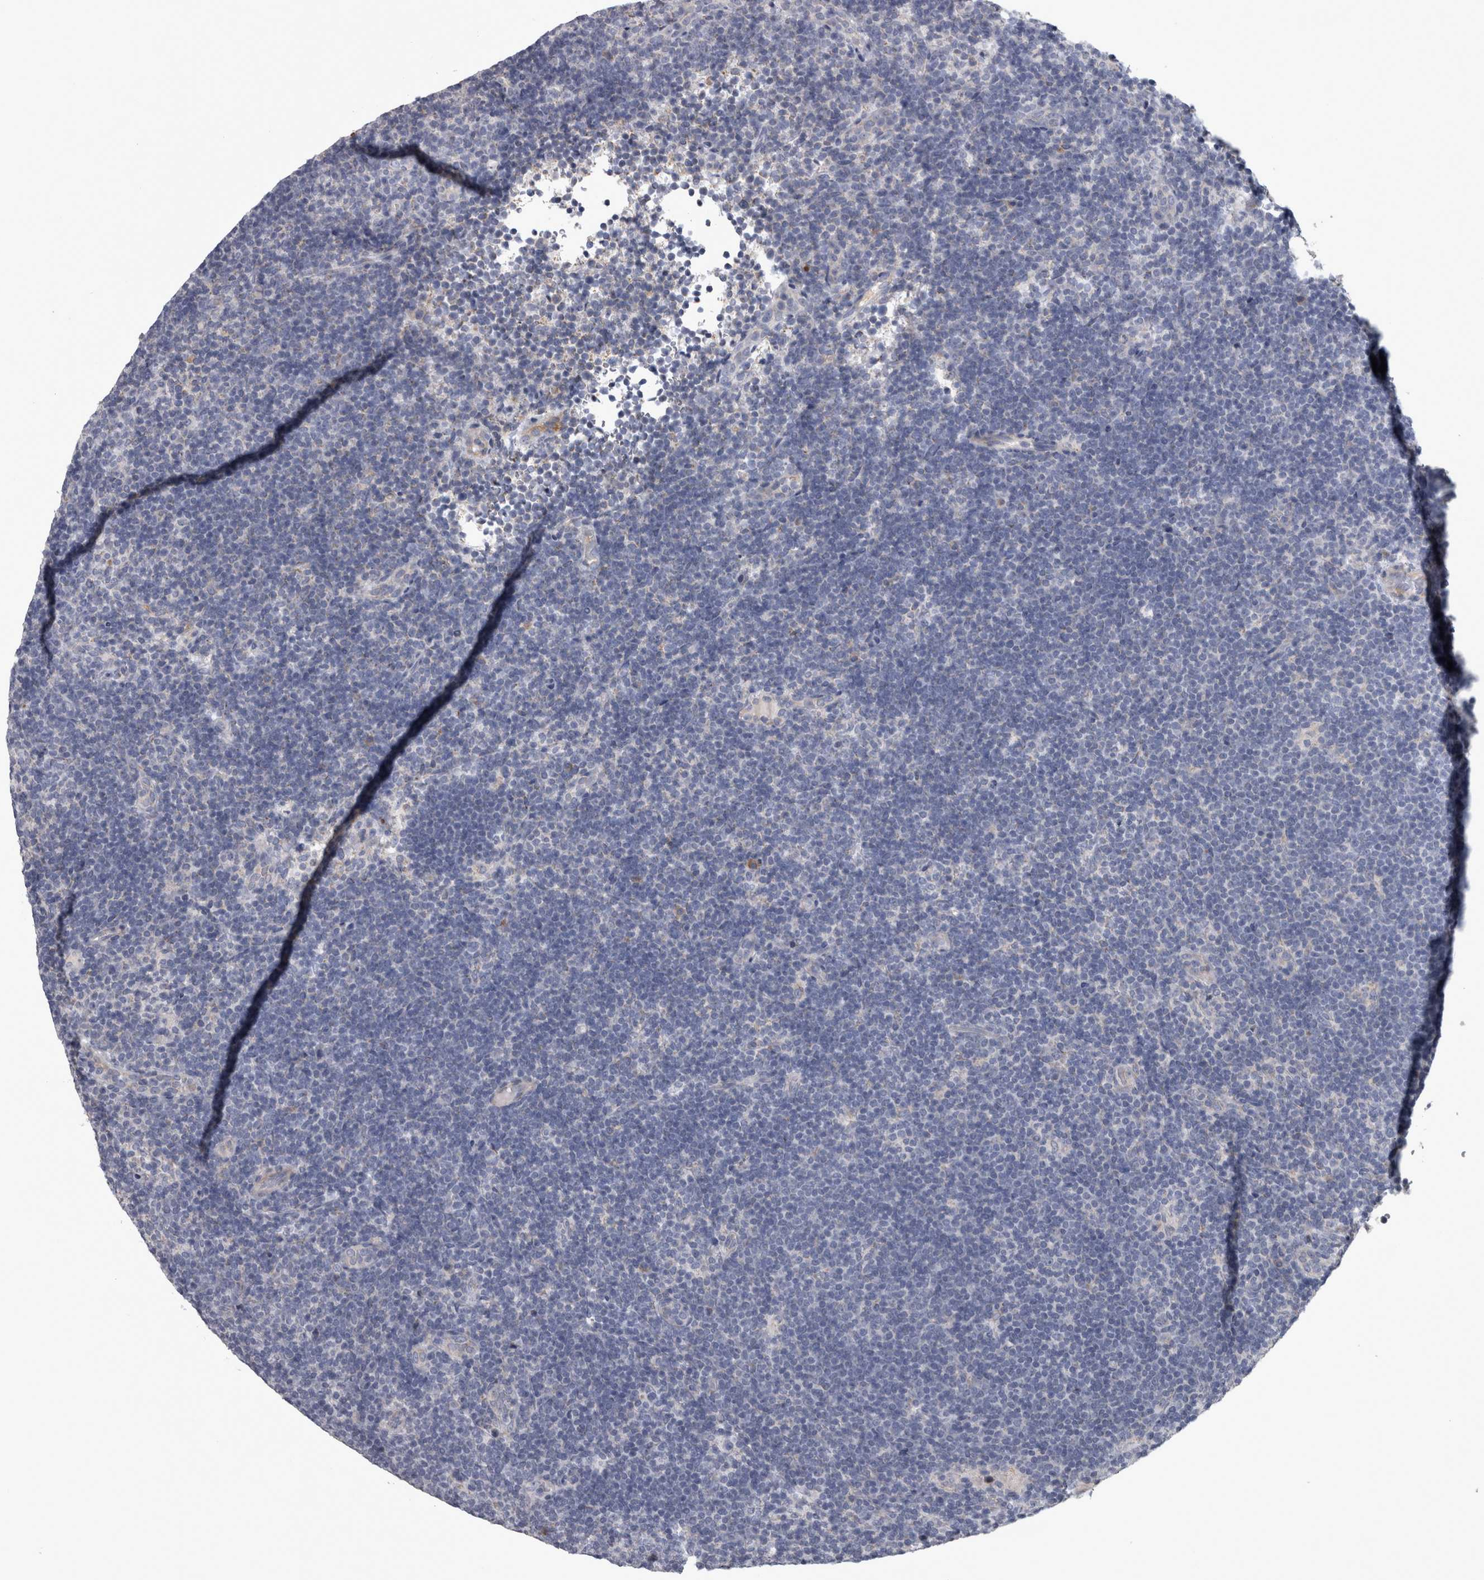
{"staining": {"intensity": "negative", "quantity": "none", "location": "none"}, "tissue": "lymphoma", "cell_type": "Tumor cells", "image_type": "cancer", "snomed": [{"axis": "morphology", "description": "Hodgkin's disease, NOS"}, {"axis": "topography", "description": "Lymph node"}], "caption": "Micrograph shows no protein staining in tumor cells of Hodgkin's disease tissue. The staining is performed using DAB (3,3'-diaminobenzidine) brown chromogen with nuclei counter-stained in using hematoxylin.", "gene": "DBT", "patient": {"sex": "female", "age": 57}}